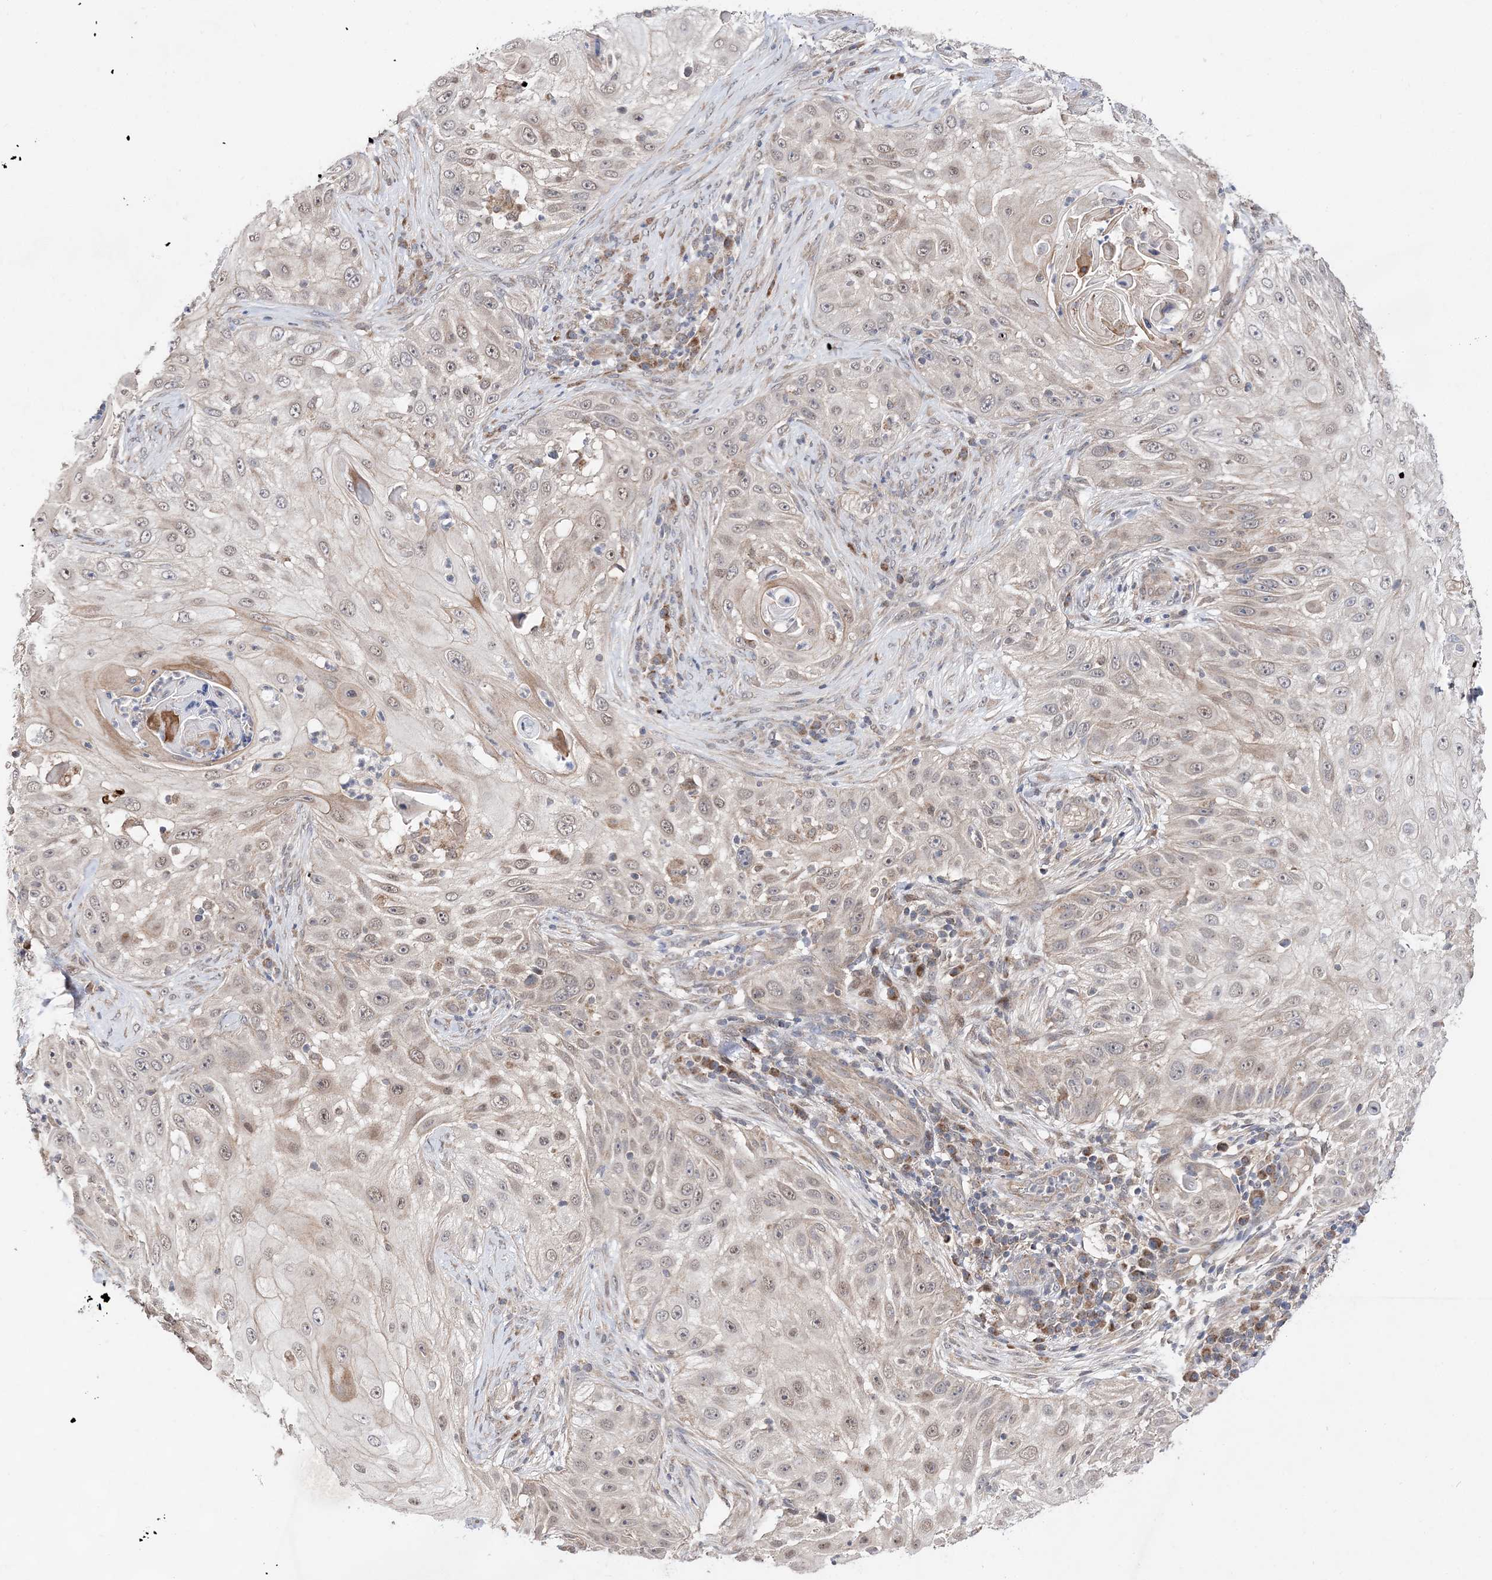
{"staining": {"intensity": "weak", "quantity": "<25%", "location": "cytoplasmic/membranous"}, "tissue": "skin cancer", "cell_type": "Tumor cells", "image_type": "cancer", "snomed": [{"axis": "morphology", "description": "Squamous cell carcinoma, NOS"}, {"axis": "topography", "description": "Skin"}], "caption": "The image reveals no significant positivity in tumor cells of skin cancer.", "gene": "DALRD3", "patient": {"sex": "female", "age": 44}}